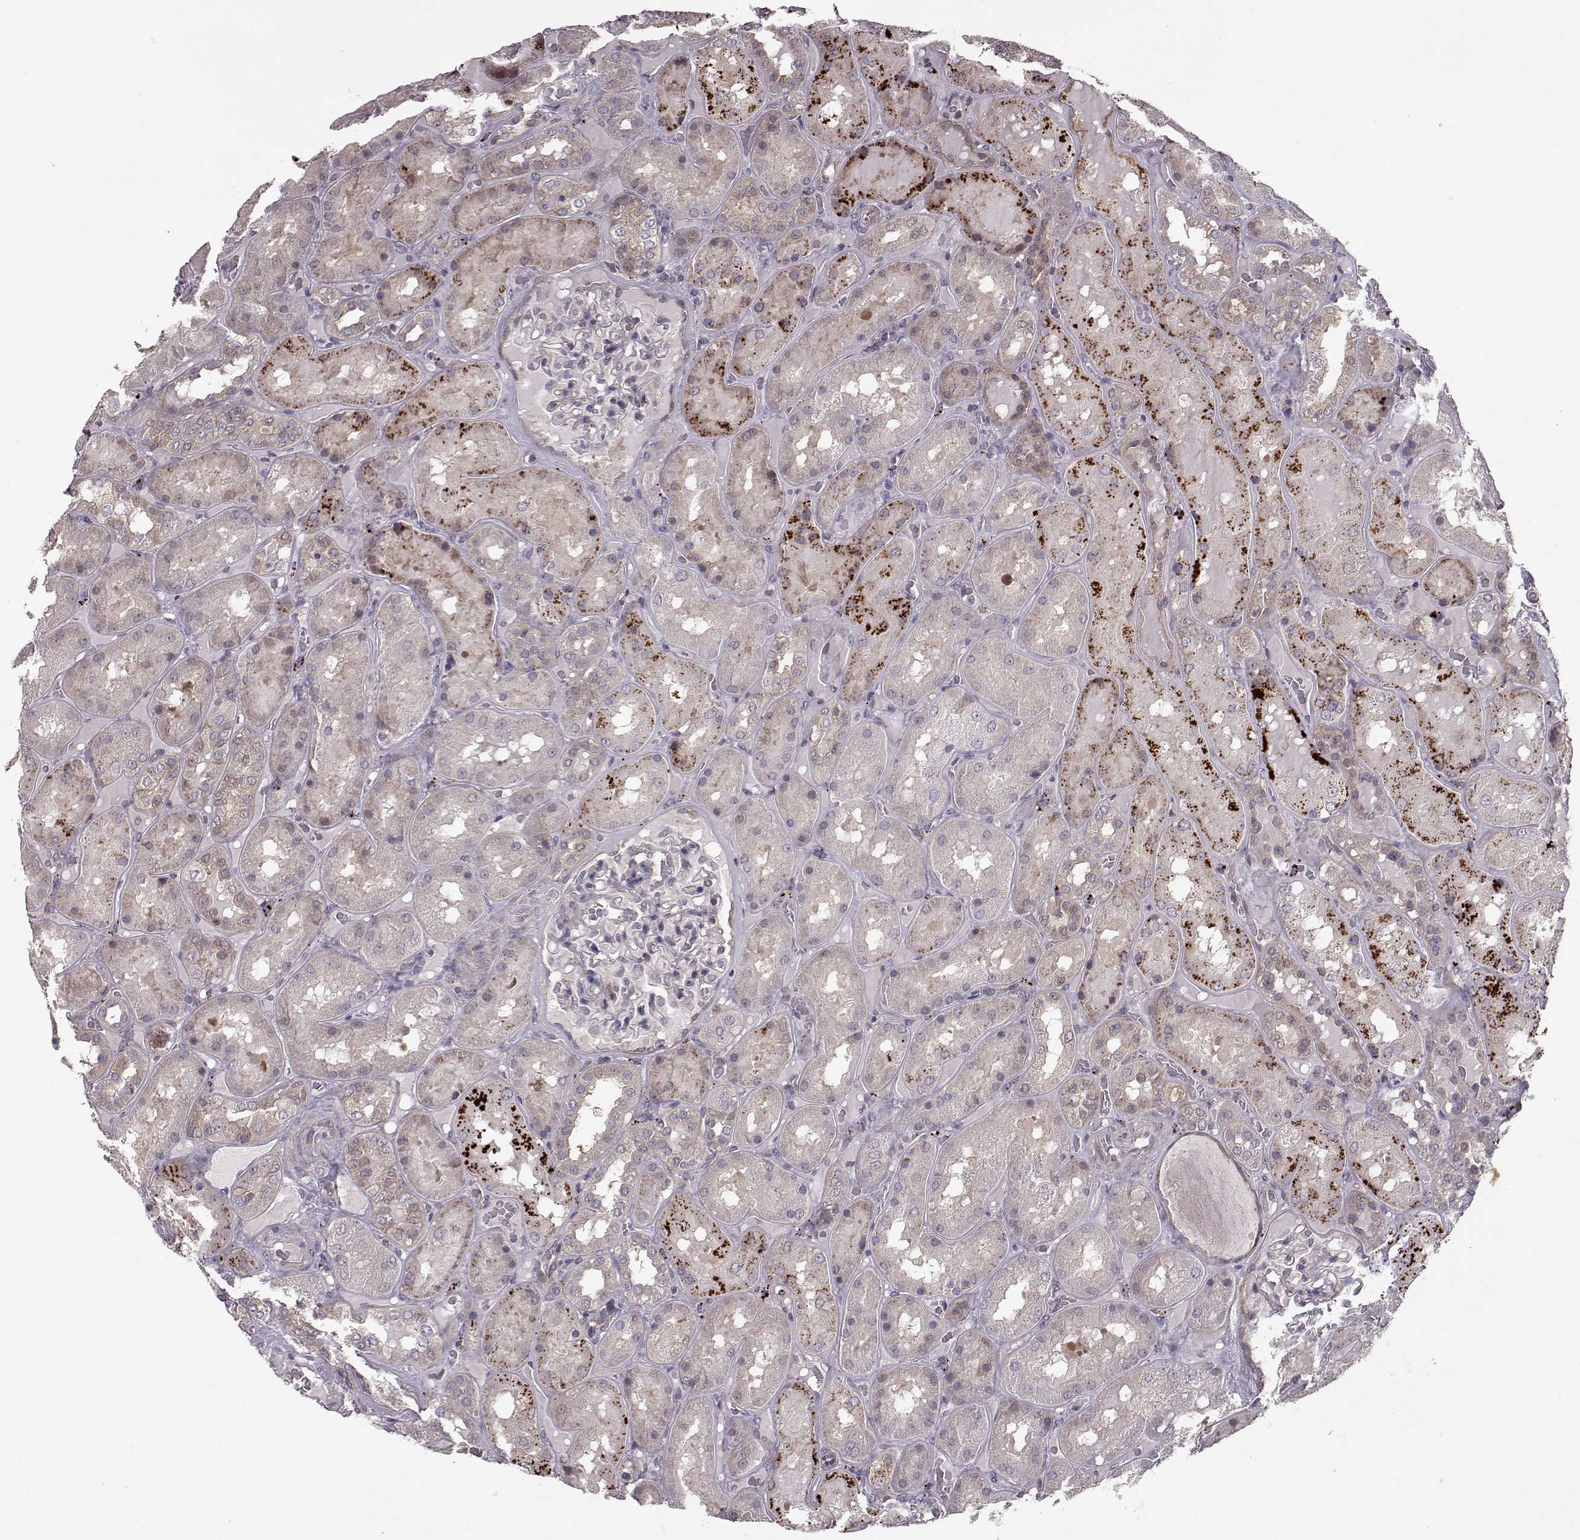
{"staining": {"intensity": "negative", "quantity": "none", "location": "none"}, "tissue": "kidney", "cell_type": "Cells in glomeruli", "image_type": "normal", "snomed": [{"axis": "morphology", "description": "Normal tissue, NOS"}, {"axis": "topography", "description": "Kidney"}], "caption": "Histopathology image shows no significant protein staining in cells in glomeruli of unremarkable kidney. Brightfield microscopy of immunohistochemistry stained with DAB (brown) and hematoxylin (blue), captured at high magnification.", "gene": "RANBP1", "patient": {"sex": "male", "age": 73}}